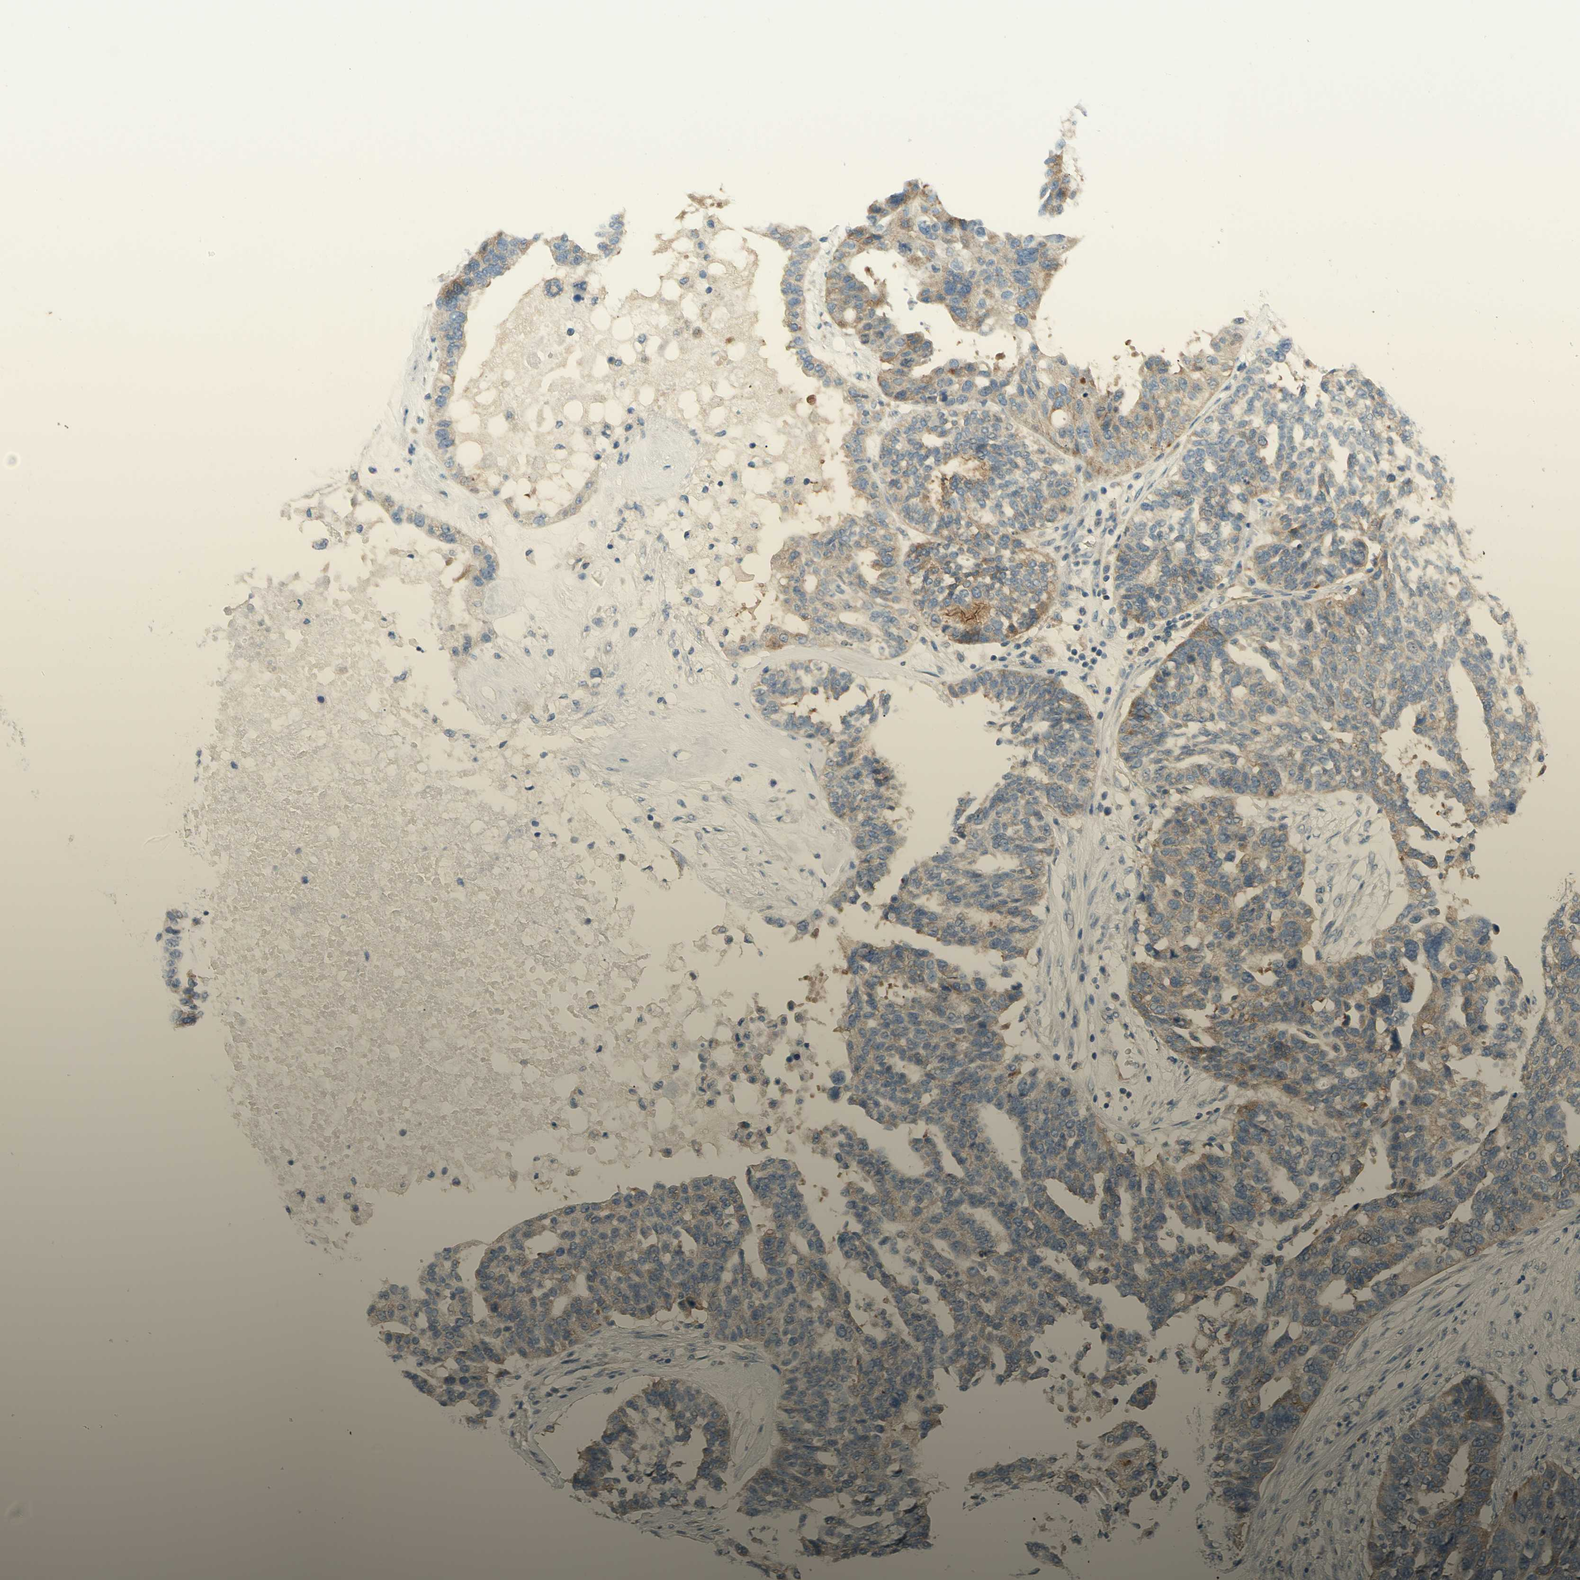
{"staining": {"intensity": "moderate", "quantity": ">75%", "location": "cytoplasmic/membranous"}, "tissue": "ovarian cancer", "cell_type": "Tumor cells", "image_type": "cancer", "snomed": [{"axis": "morphology", "description": "Cystadenocarcinoma, serous, NOS"}, {"axis": "topography", "description": "Ovary"}], "caption": "DAB (3,3'-diaminobenzidine) immunohistochemical staining of human ovarian cancer demonstrates moderate cytoplasmic/membranous protein positivity in about >75% of tumor cells. The staining is performed using DAB brown chromogen to label protein expression. The nuclei are counter-stained blue using hematoxylin.", "gene": "FRMD4B", "patient": {"sex": "female", "age": 59}}